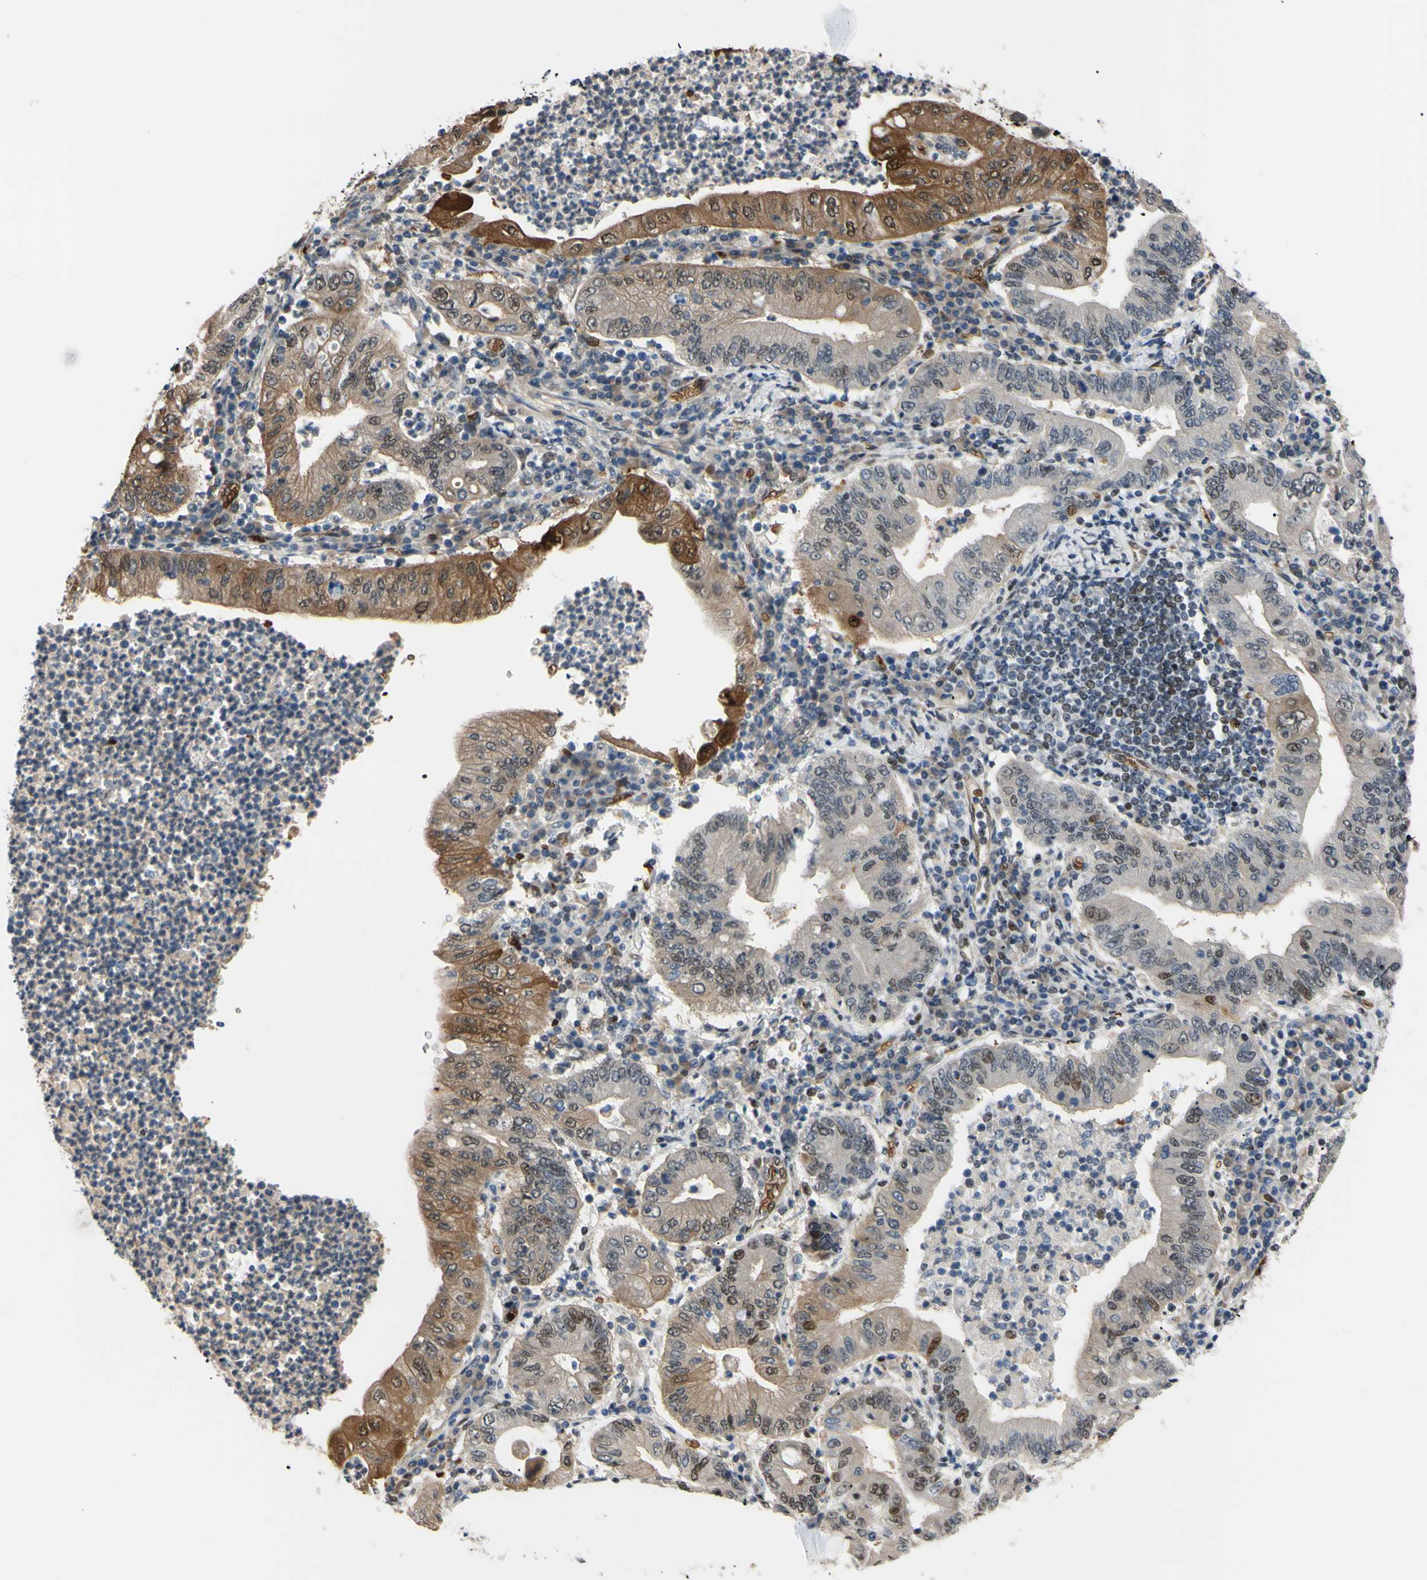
{"staining": {"intensity": "moderate", "quantity": "25%-75%", "location": "cytoplasmic/membranous,nuclear"}, "tissue": "stomach cancer", "cell_type": "Tumor cells", "image_type": "cancer", "snomed": [{"axis": "morphology", "description": "Normal tissue, NOS"}, {"axis": "morphology", "description": "Adenocarcinoma, NOS"}, {"axis": "topography", "description": "Esophagus"}, {"axis": "topography", "description": "Stomach, upper"}, {"axis": "topography", "description": "Peripheral nerve tissue"}], "caption": "Immunohistochemistry of human stomach cancer exhibits medium levels of moderate cytoplasmic/membranous and nuclear positivity in approximately 25%-75% of tumor cells. The staining was performed using DAB (3,3'-diaminobenzidine) to visualize the protein expression in brown, while the nuclei were stained in blue with hematoxylin (Magnification: 20x).", "gene": "THAP12", "patient": {"sex": "male", "age": 62}}